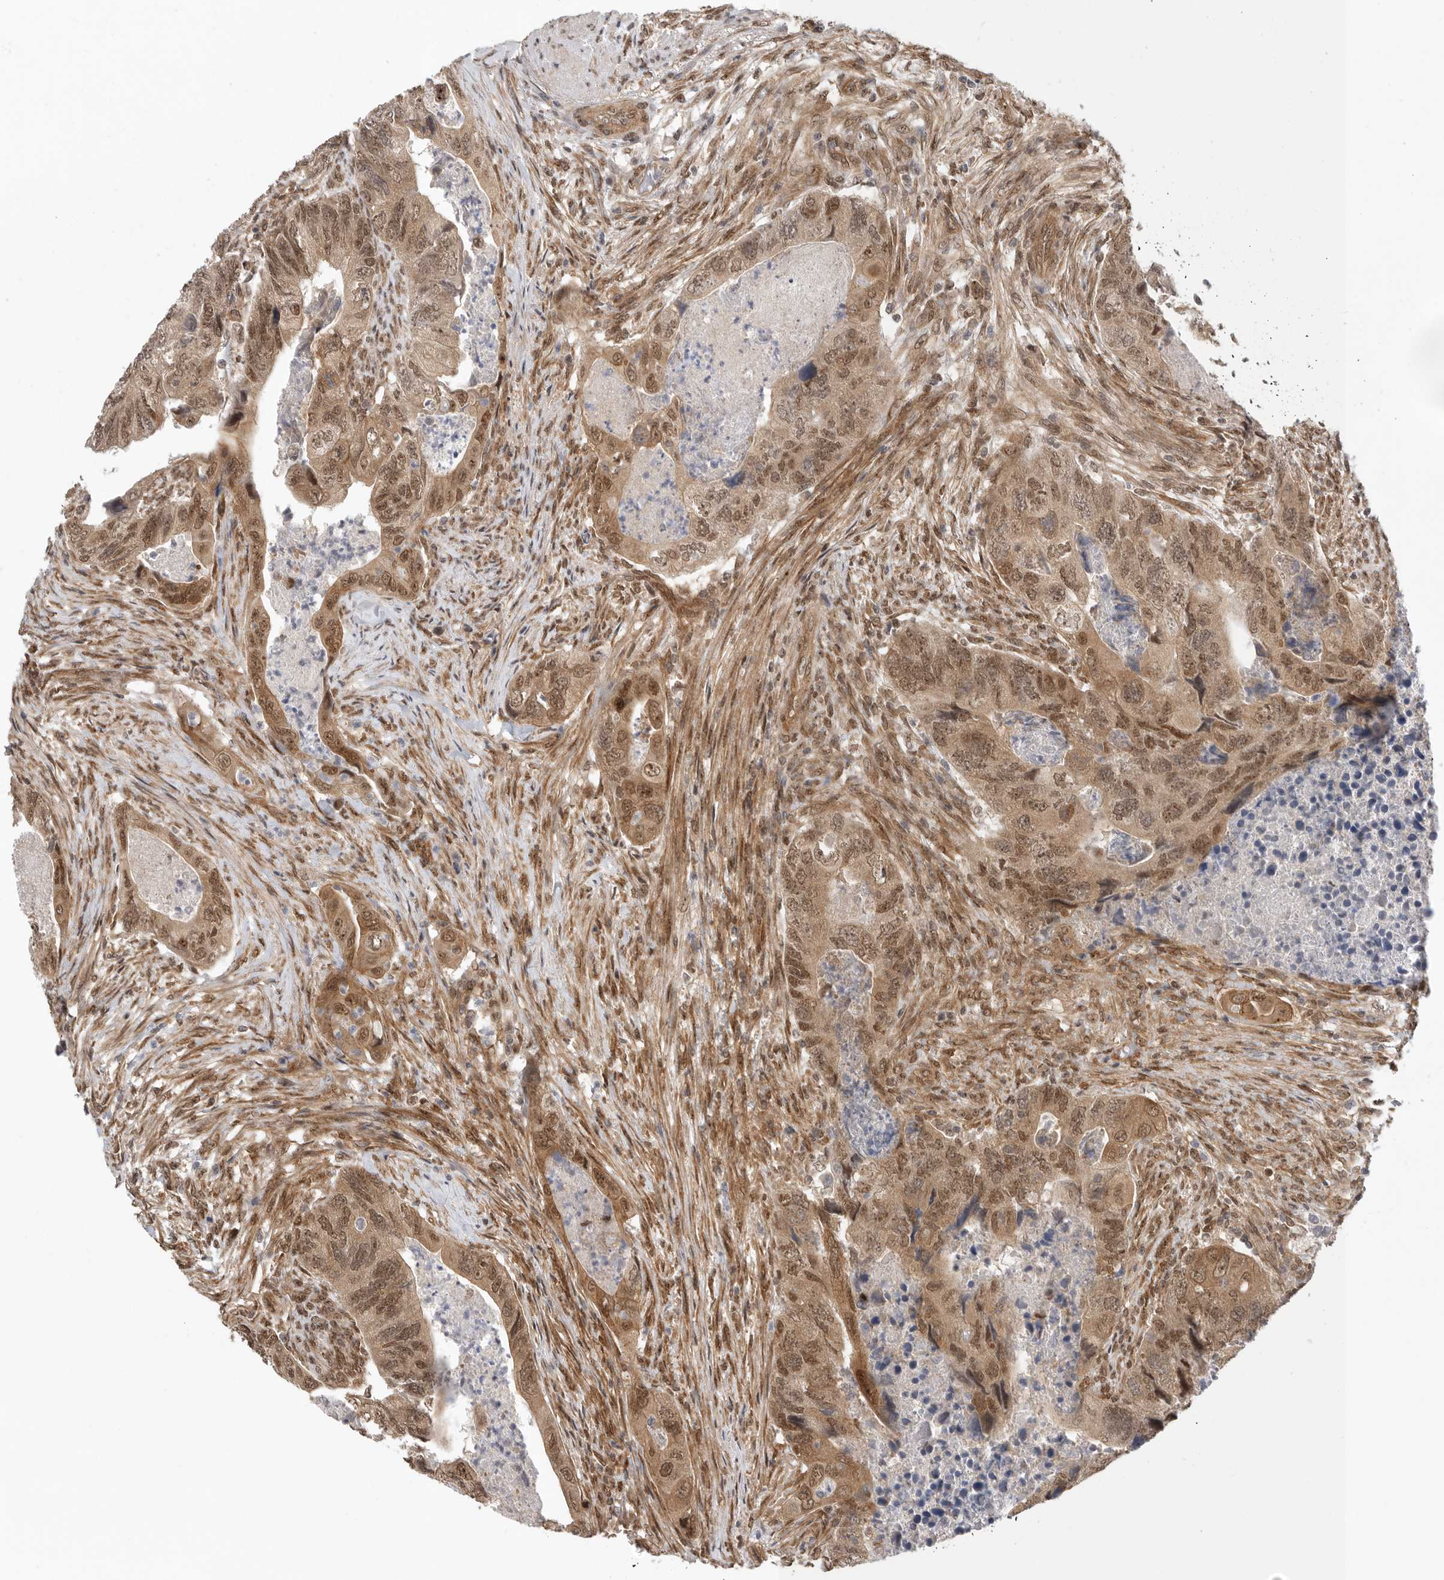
{"staining": {"intensity": "moderate", "quantity": ">75%", "location": "cytoplasmic/membranous,nuclear"}, "tissue": "colorectal cancer", "cell_type": "Tumor cells", "image_type": "cancer", "snomed": [{"axis": "morphology", "description": "Adenocarcinoma, NOS"}, {"axis": "topography", "description": "Rectum"}], "caption": "DAB immunohistochemical staining of colorectal cancer demonstrates moderate cytoplasmic/membranous and nuclear protein expression in about >75% of tumor cells. Nuclei are stained in blue.", "gene": "VPS50", "patient": {"sex": "male", "age": 63}}